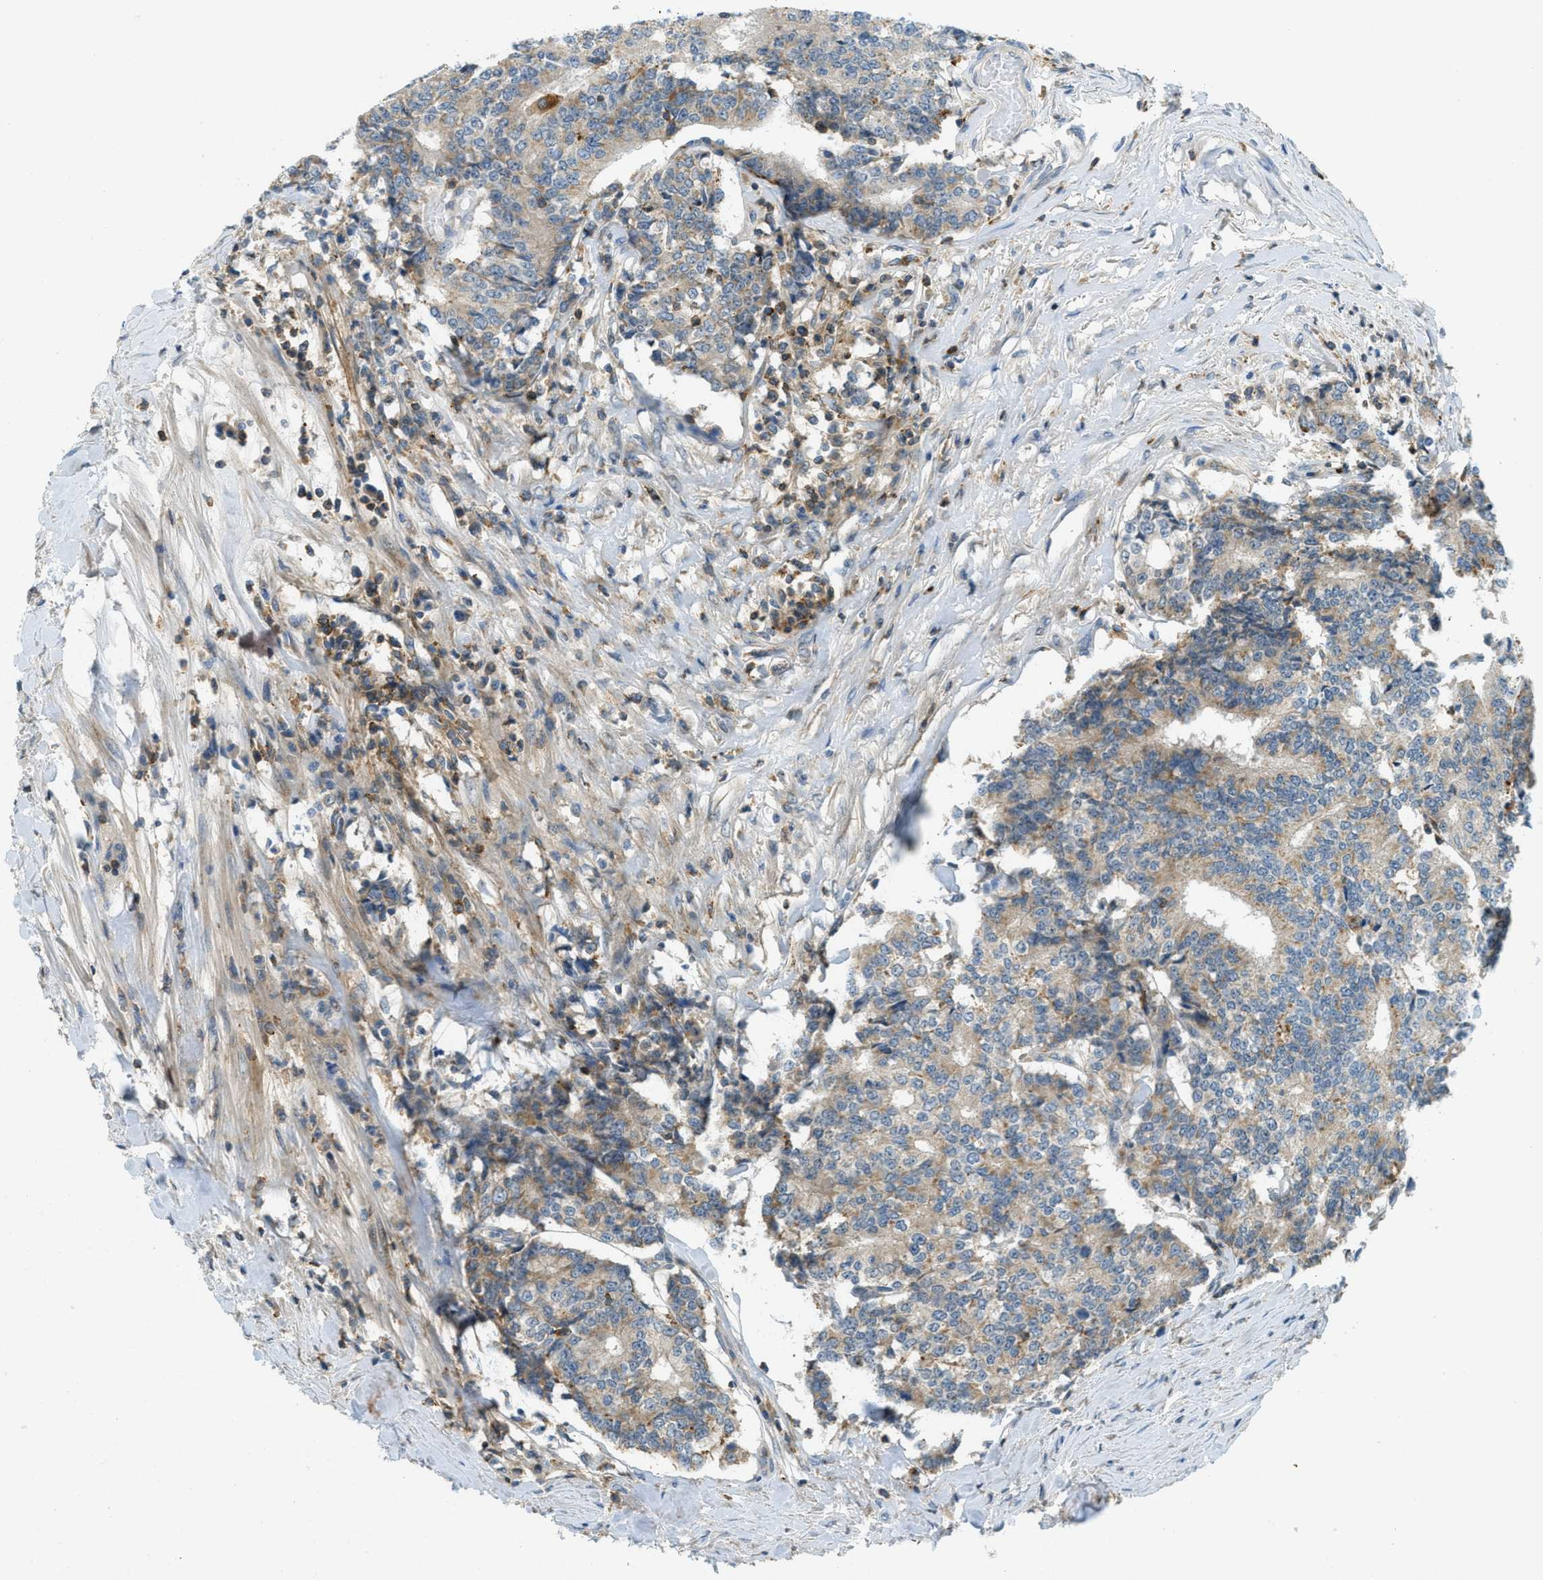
{"staining": {"intensity": "moderate", "quantity": "25%-75%", "location": "cytoplasmic/membranous"}, "tissue": "prostate cancer", "cell_type": "Tumor cells", "image_type": "cancer", "snomed": [{"axis": "morphology", "description": "Normal tissue, NOS"}, {"axis": "morphology", "description": "Adenocarcinoma, High grade"}, {"axis": "topography", "description": "Prostate"}, {"axis": "topography", "description": "Seminal veicle"}], "caption": "This photomicrograph shows immunohistochemistry staining of prostate cancer (high-grade adenocarcinoma), with medium moderate cytoplasmic/membranous positivity in approximately 25%-75% of tumor cells.", "gene": "PLBD2", "patient": {"sex": "male", "age": 55}}